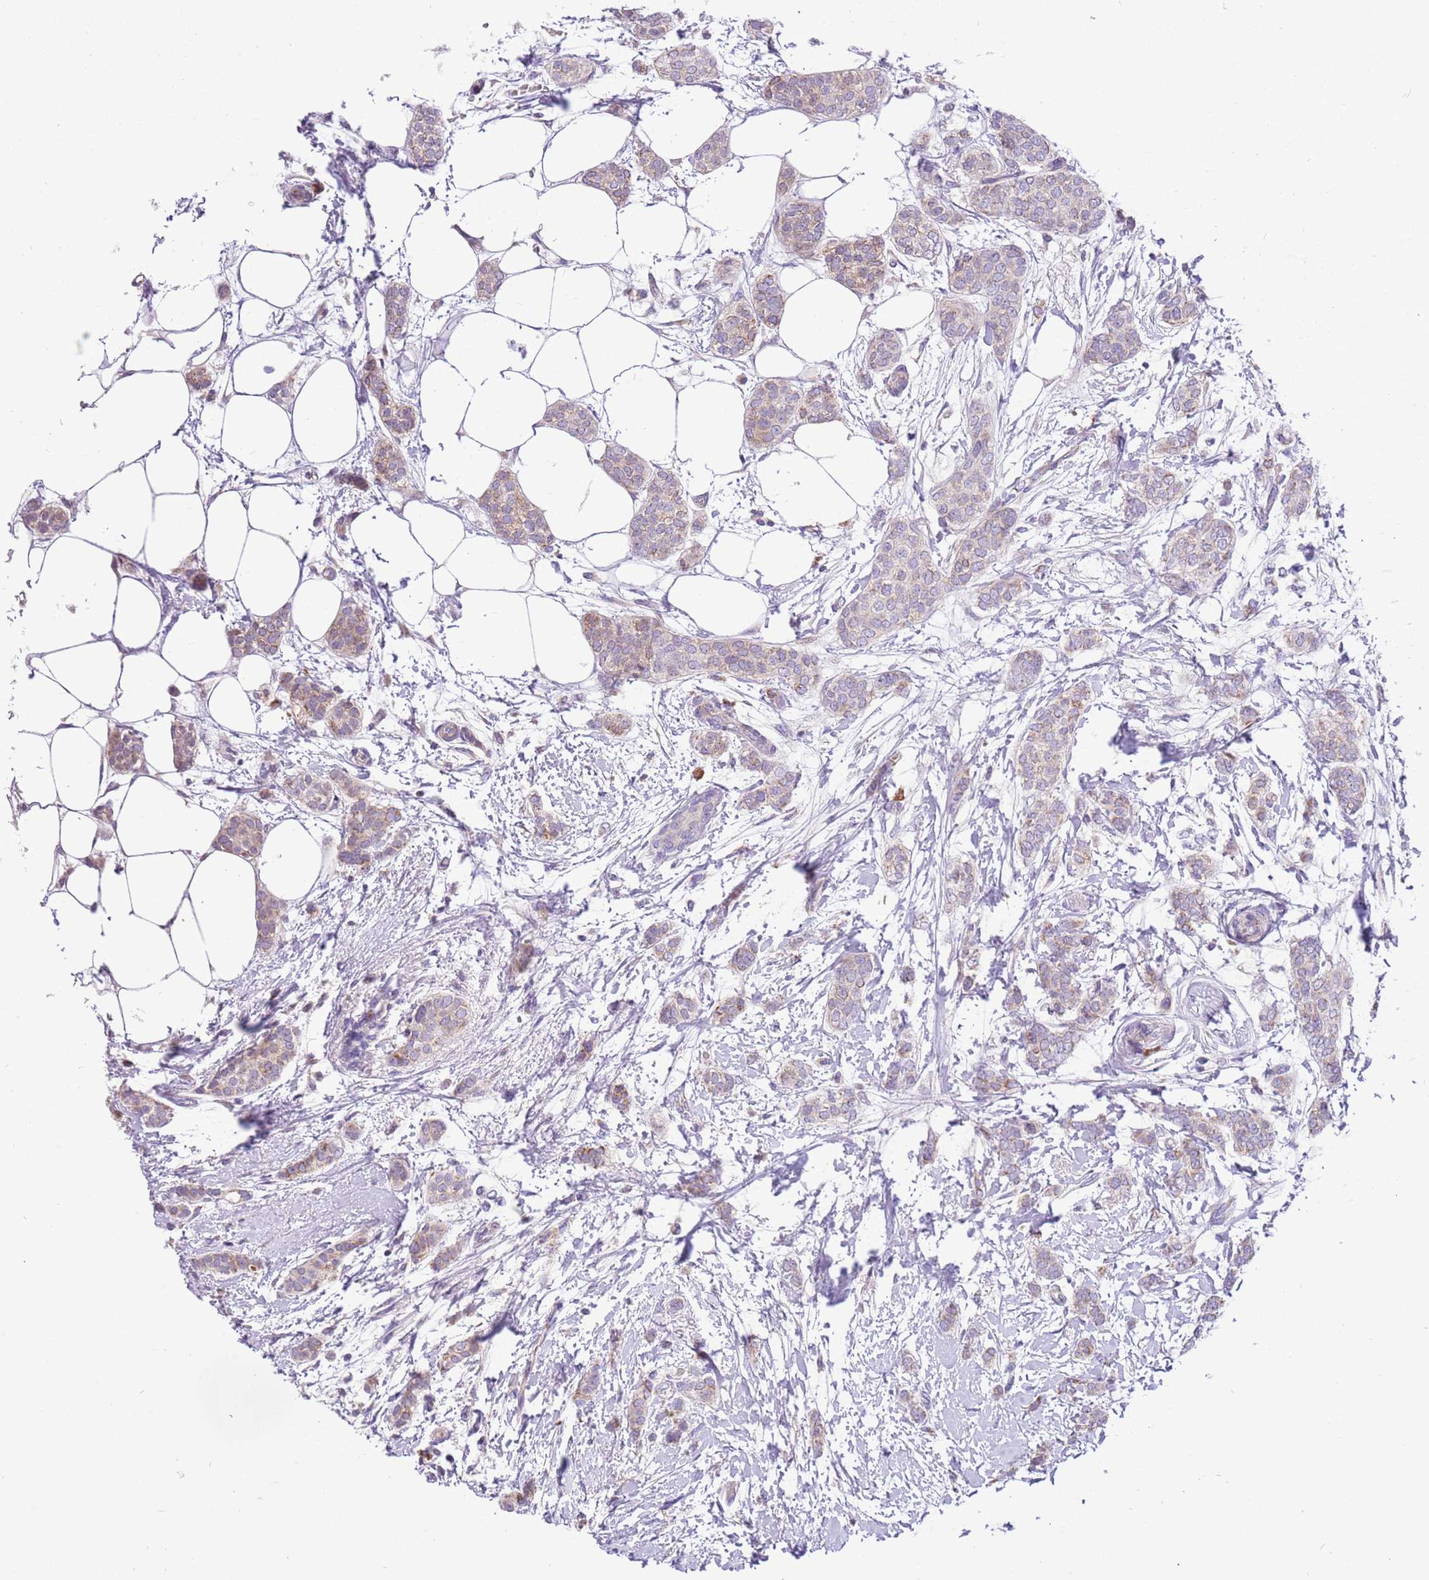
{"staining": {"intensity": "weak", "quantity": "<25%", "location": "cytoplasmic/membranous"}, "tissue": "breast cancer", "cell_type": "Tumor cells", "image_type": "cancer", "snomed": [{"axis": "morphology", "description": "Duct carcinoma"}, {"axis": "topography", "description": "Breast"}], "caption": "Immunohistochemical staining of intraductal carcinoma (breast) shows no significant staining in tumor cells. (Stains: DAB (3,3'-diaminobenzidine) immunohistochemistry with hematoxylin counter stain, Microscopy: brightfield microscopy at high magnification).", "gene": "COX17", "patient": {"sex": "female", "age": 72}}